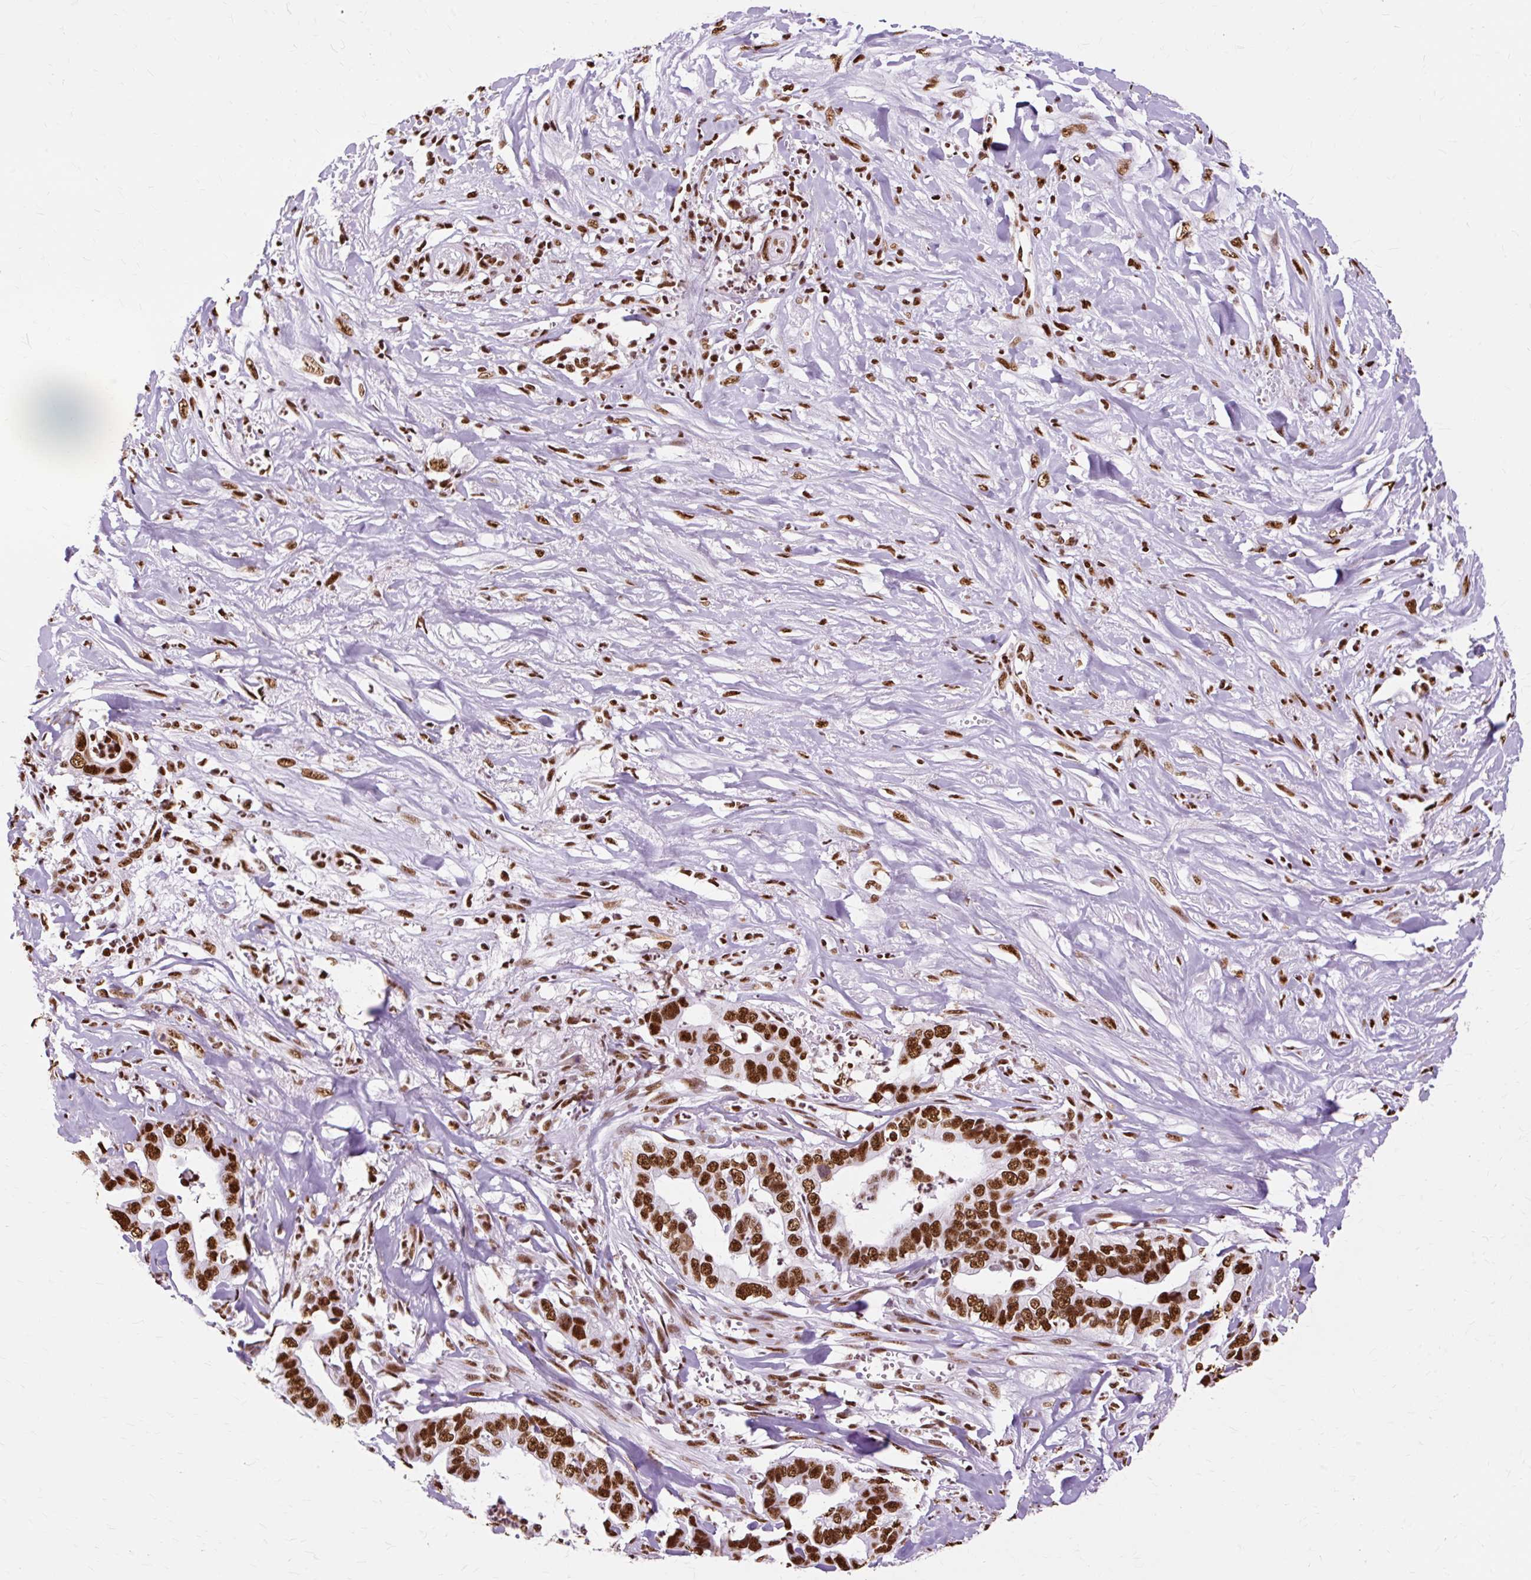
{"staining": {"intensity": "strong", "quantity": ">75%", "location": "nuclear"}, "tissue": "liver cancer", "cell_type": "Tumor cells", "image_type": "cancer", "snomed": [{"axis": "morphology", "description": "Cholangiocarcinoma"}, {"axis": "topography", "description": "Liver"}], "caption": "Tumor cells exhibit strong nuclear staining in about >75% of cells in liver cancer.", "gene": "XRCC6", "patient": {"sex": "female", "age": 79}}